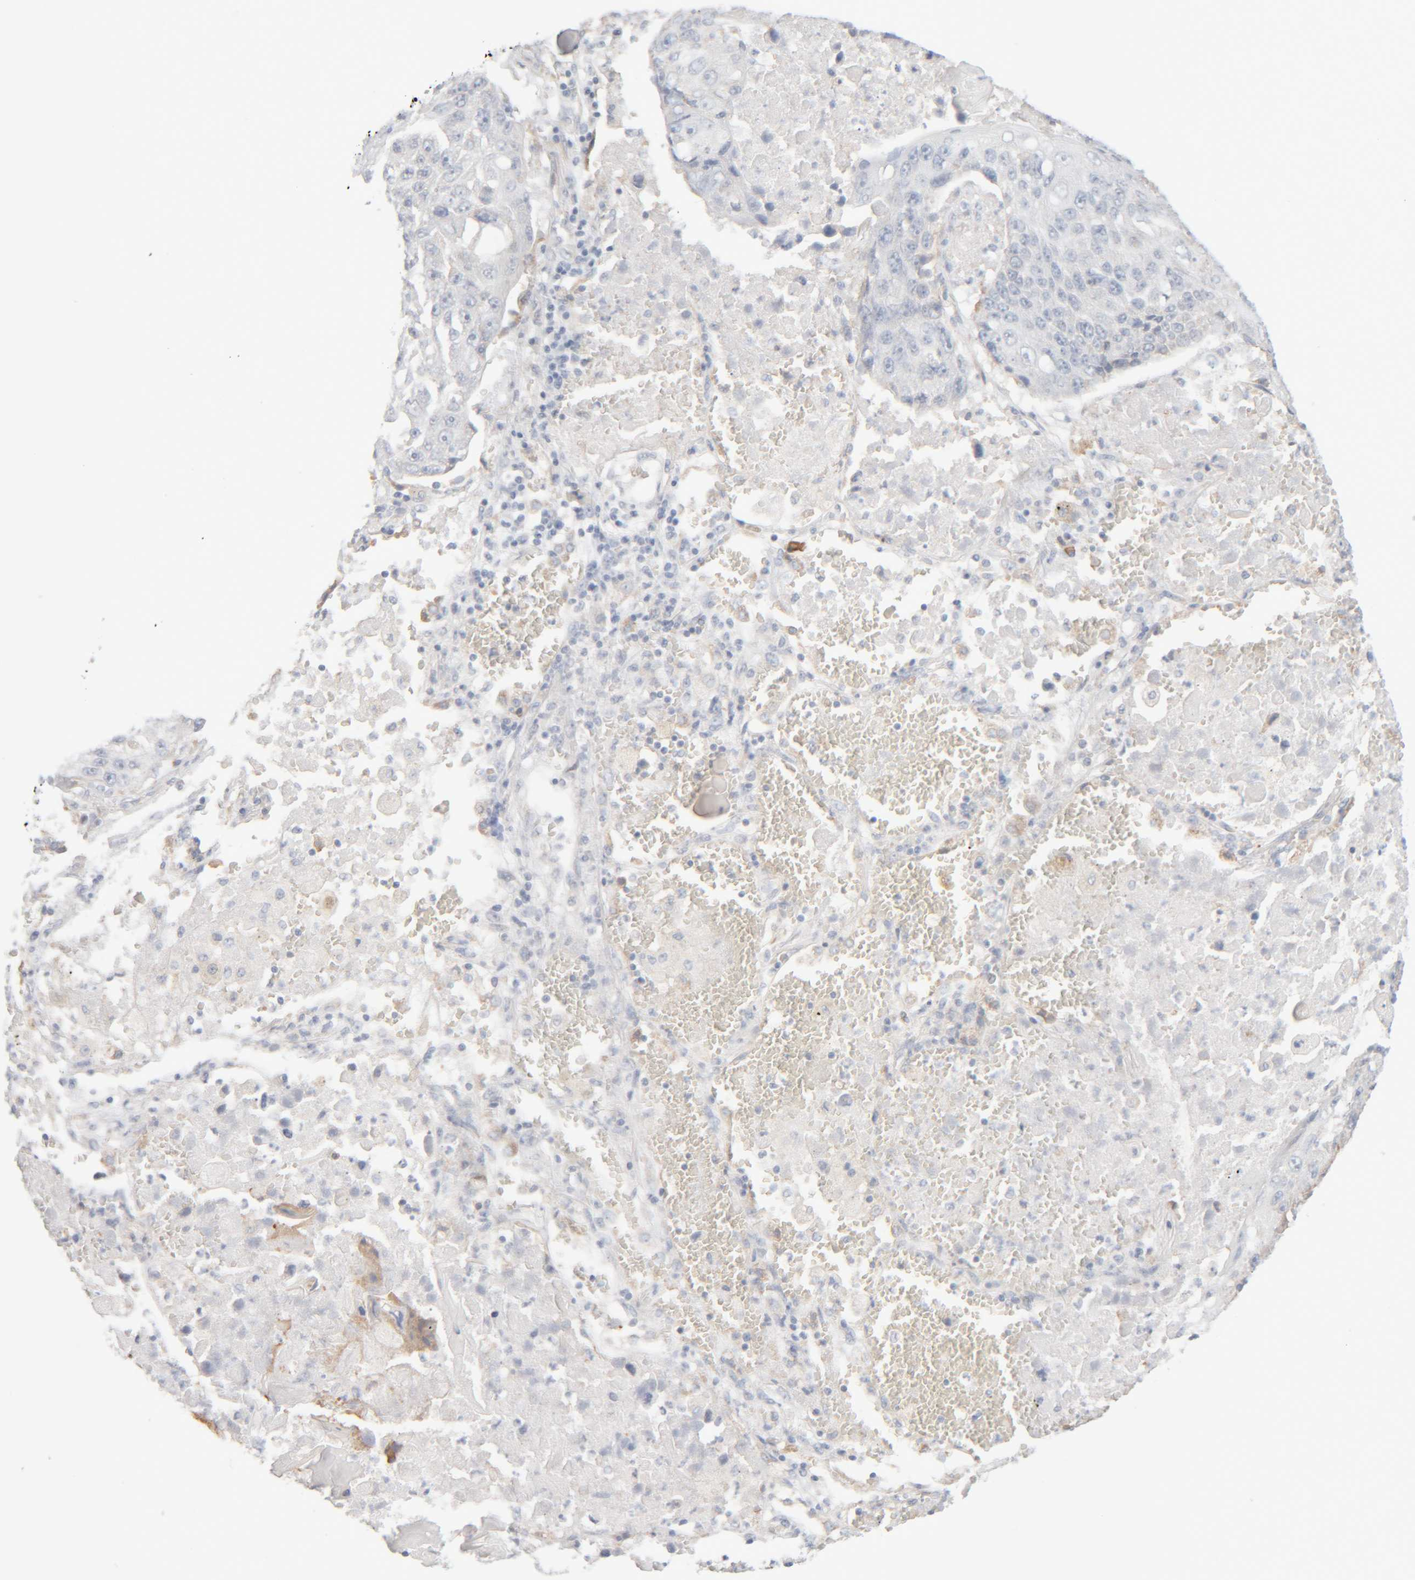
{"staining": {"intensity": "weak", "quantity": "<25%", "location": "cytoplasmic/membranous"}, "tissue": "lung cancer", "cell_type": "Tumor cells", "image_type": "cancer", "snomed": [{"axis": "morphology", "description": "Squamous cell carcinoma, NOS"}, {"axis": "topography", "description": "Lung"}], "caption": "A photomicrograph of human lung cancer (squamous cell carcinoma) is negative for staining in tumor cells.", "gene": "RIDA", "patient": {"sex": "male", "age": 61}}